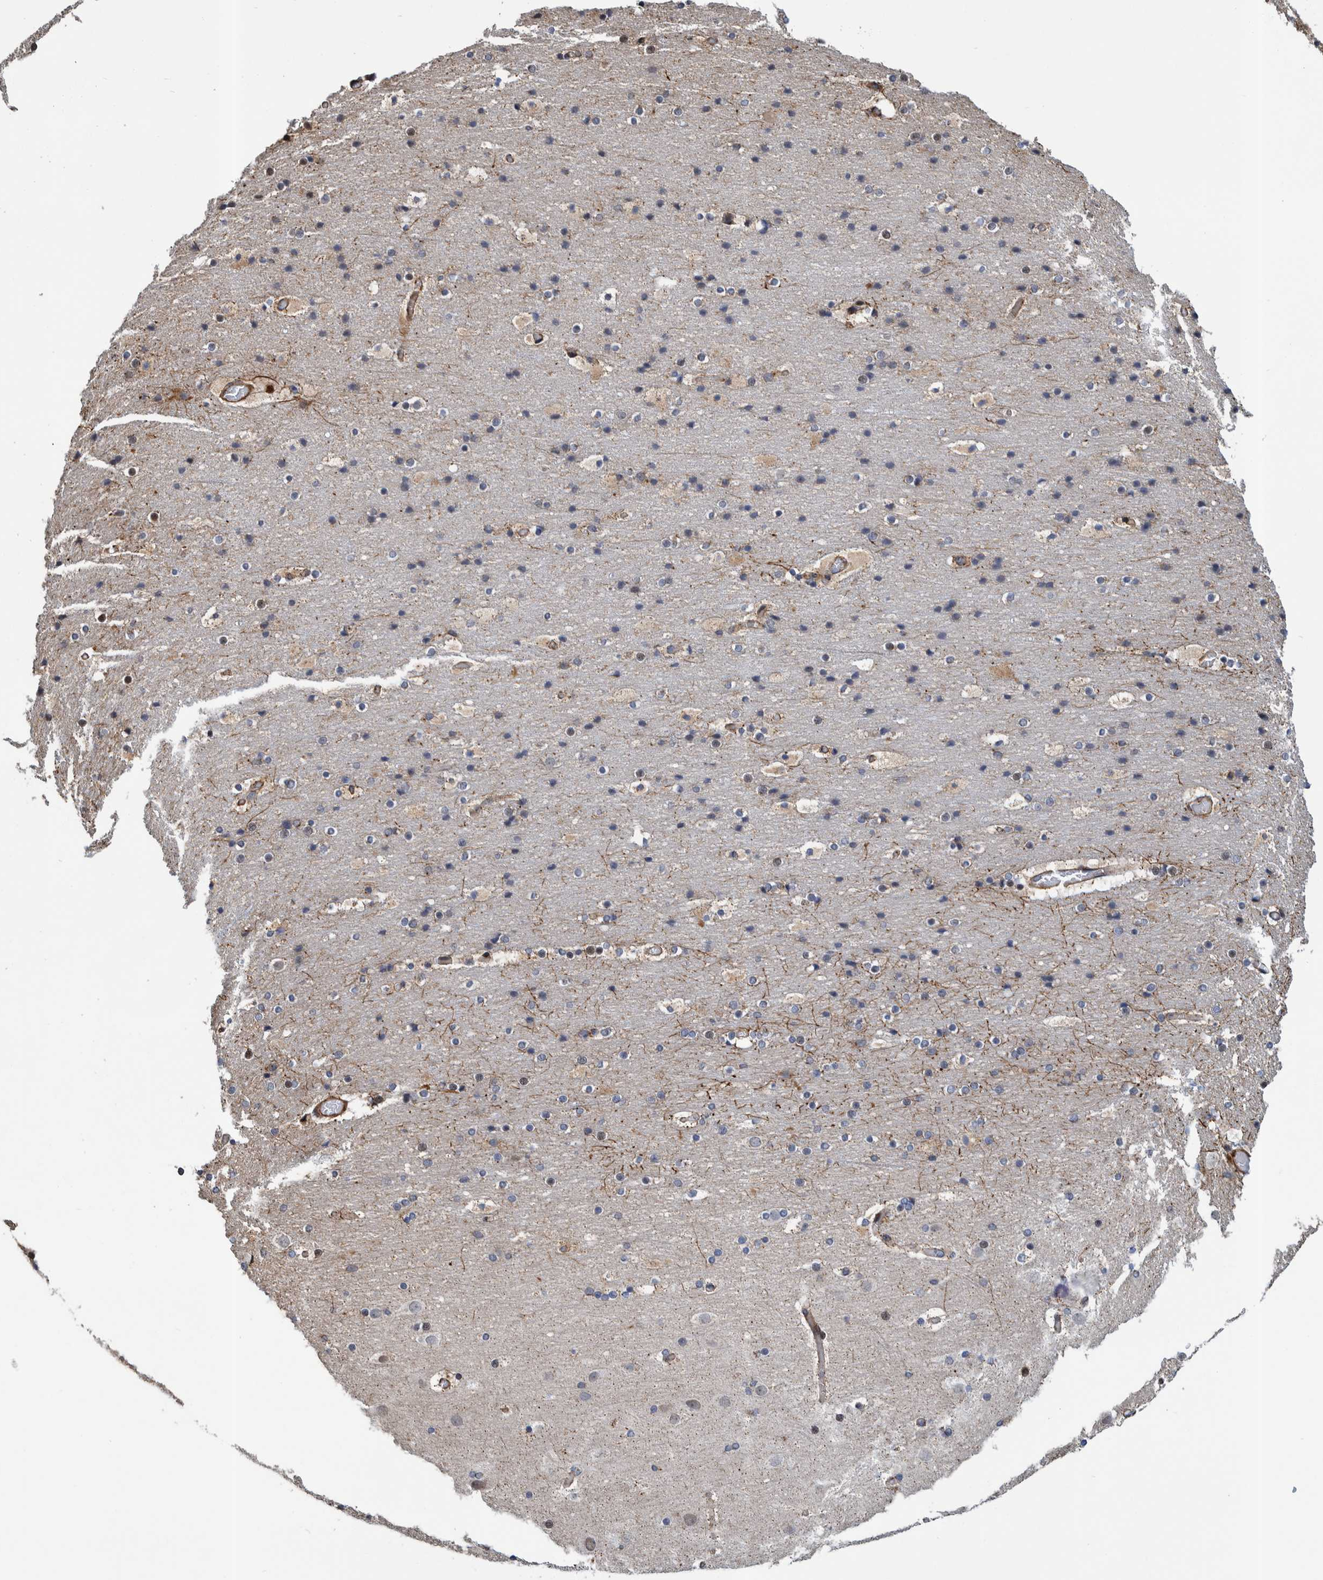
{"staining": {"intensity": "moderate", "quantity": ">75%", "location": "cytoplasmic/membranous"}, "tissue": "cerebral cortex", "cell_type": "Endothelial cells", "image_type": "normal", "snomed": [{"axis": "morphology", "description": "Normal tissue, NOS"}, {"axis": "topography", "description": "Cerebral cortex"}], "caption": "The histopathology image demonstrates staining of benign cerebral cortex, revealing moderate cytoplasmic/membranous protein positivity (brown color) within endothelial cells.", "gene": "CCDC57", "patient": {"sex": "male", "age": 57}}